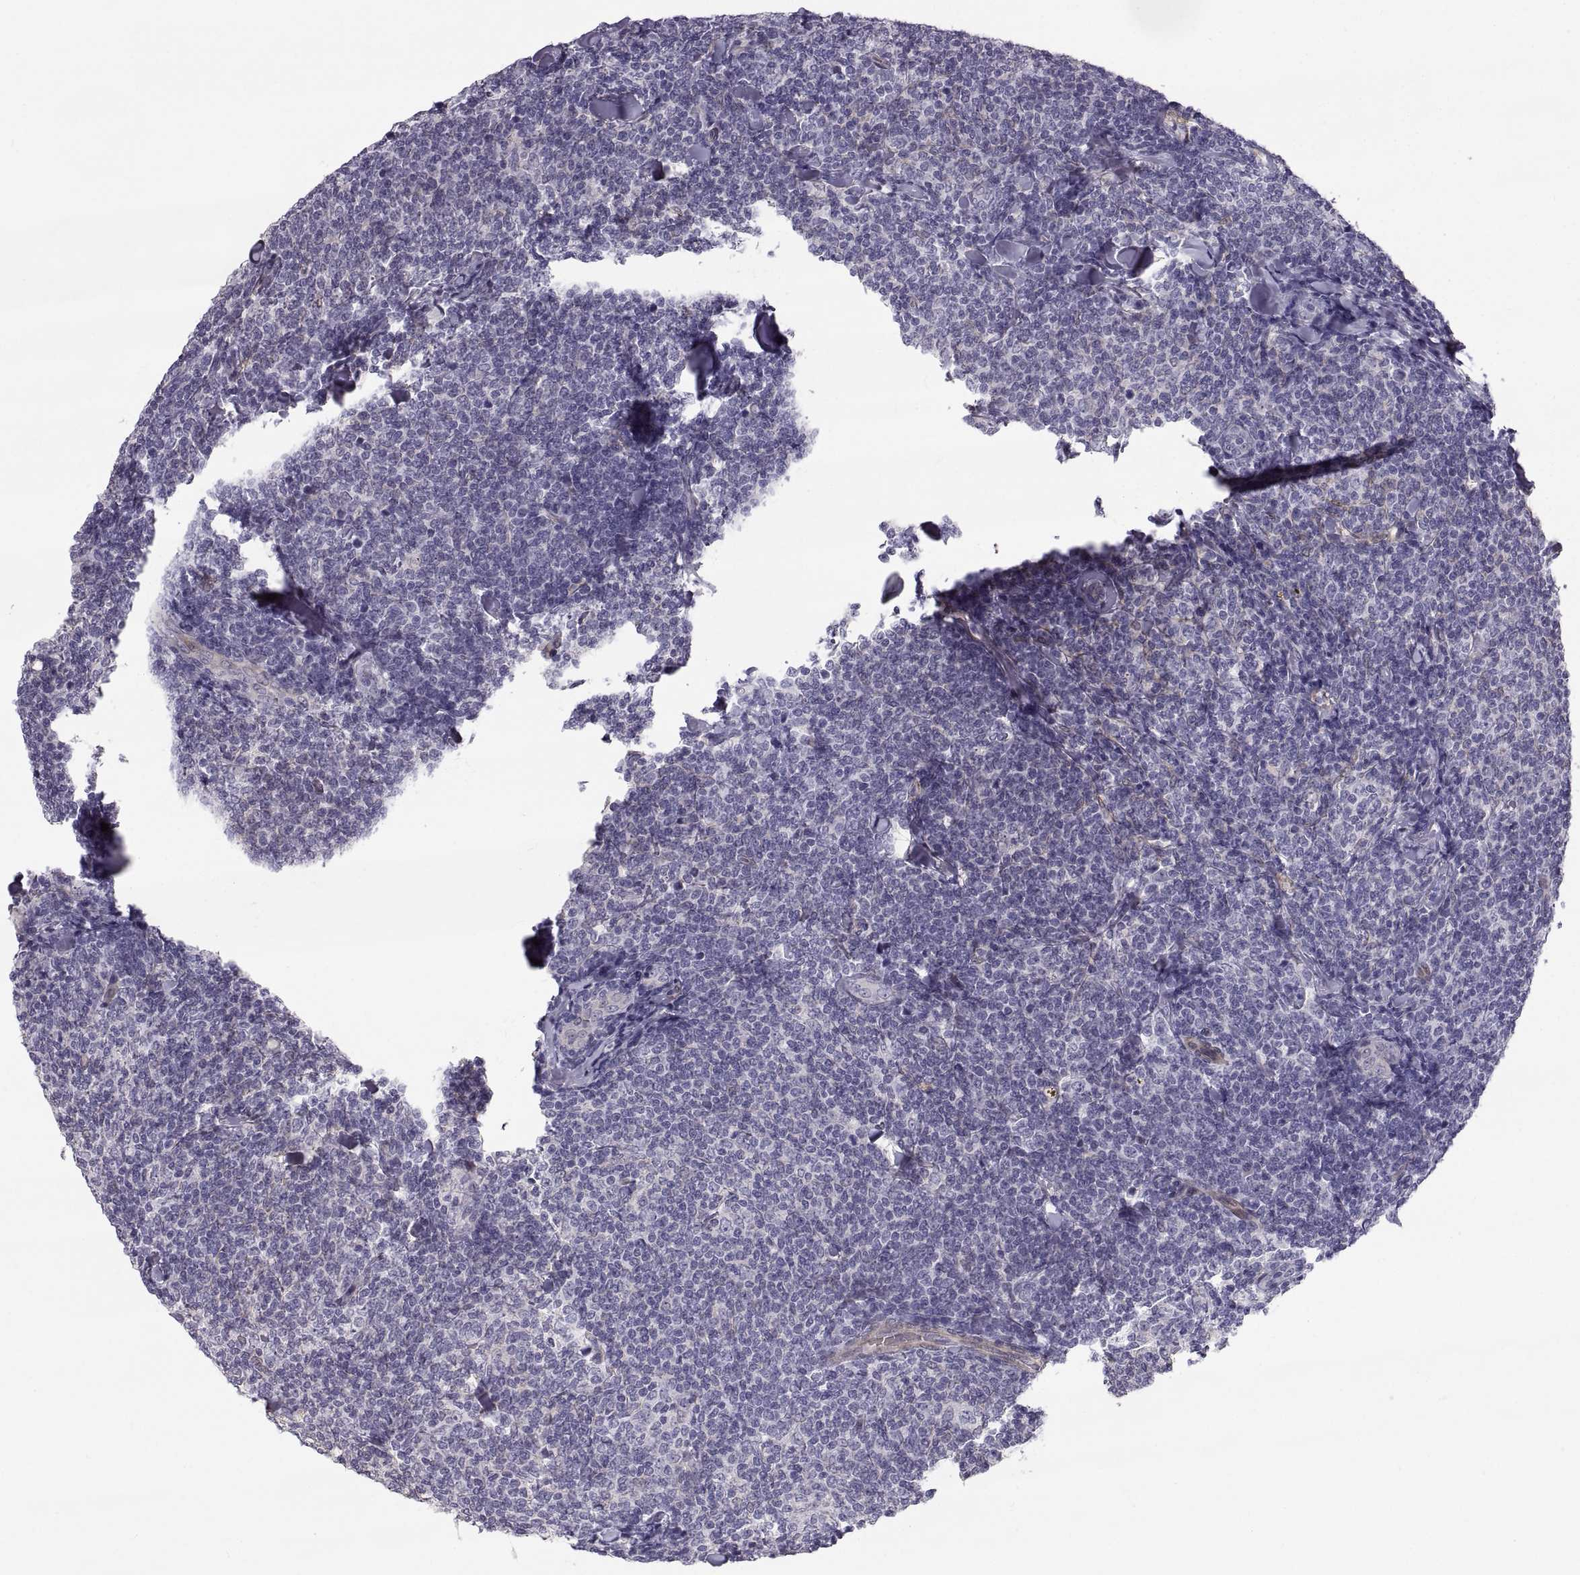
{"staining": {"intensity": "negative", "quantity": "none", "location": "none"}, "tissue": "lymphoma", "cell_type": "Tumor cells", "image_type": "cancer", "snomed": [{"axis": "morphology", "description": "Malignant lymphoma, non-Hodgkin's type, Low grade"}, {"axis": "topography", "description": "Lymph node"}], "caption": "An immunohistochemistry (IHC) micrograph of malignant lymphoma, non-Hodgkin's type (low-grade) is shown. There is no staining in tumor cells of malignant lymphoma, non-Hodgkin's type (low-grade).", "gene": "PGM5", "patient": {"sex": "female", "age": 56}}